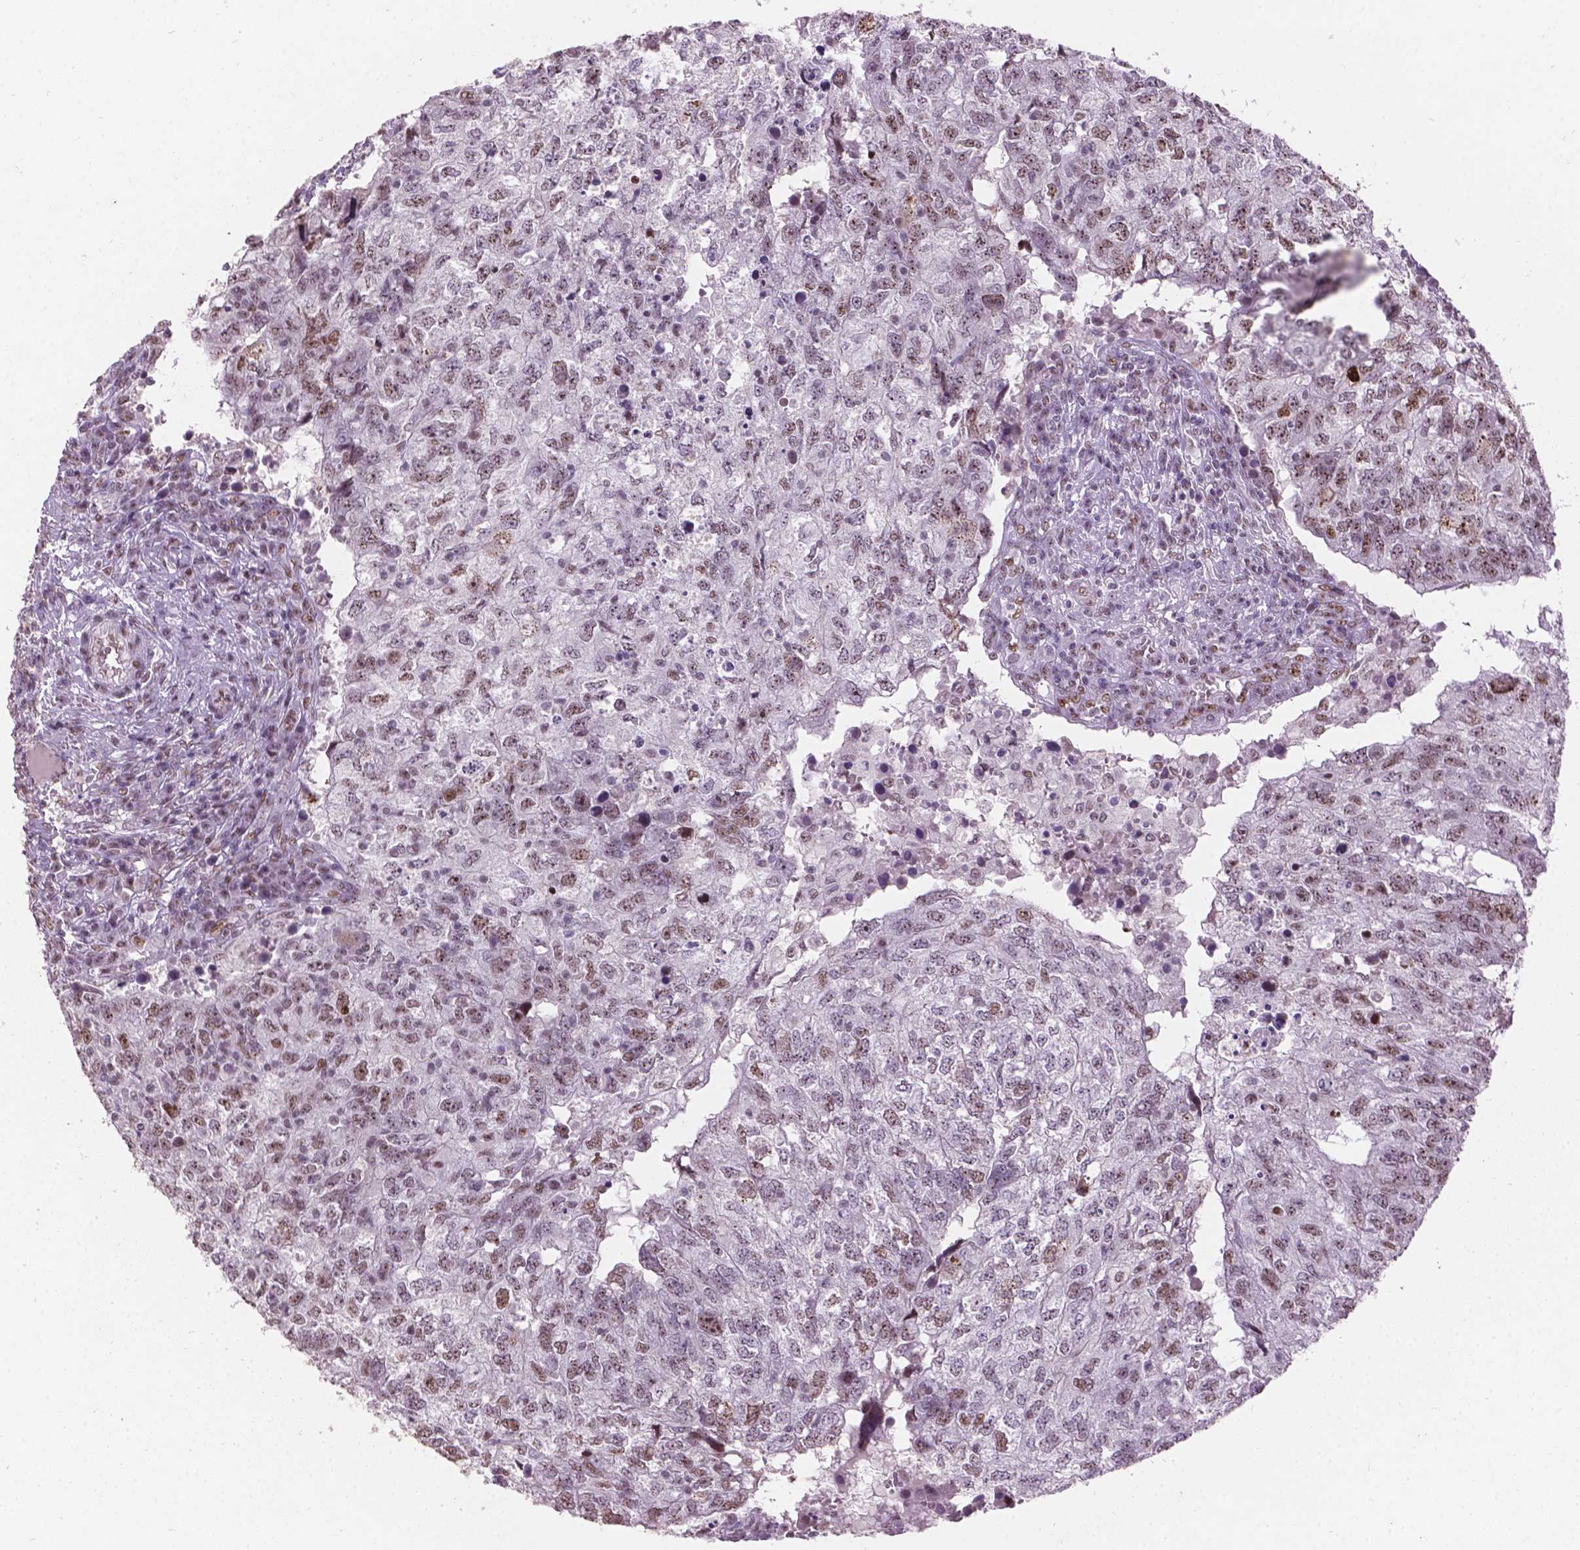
{"staining": {"intensity": "moderate", "quantity": "25%-75%", "location": "nuclear"}, "tissue": "breast cancer", "cell_type": "Tumor cells", "image_type": "cancer", "snomed": [{"axis": "morphology", "description": "Duct carcinoma"}, {"axis": "topography", "description": "Breast"}], "caption": "Moderate nuclear protein positivity is appreciated in about 25%-75% of tumor cells in intraductal carcinoma (breast). (IHC, brightfield microscopy, high magnification).", "gene": "COIL", "patient": {"sex": "female", "age": 30}}